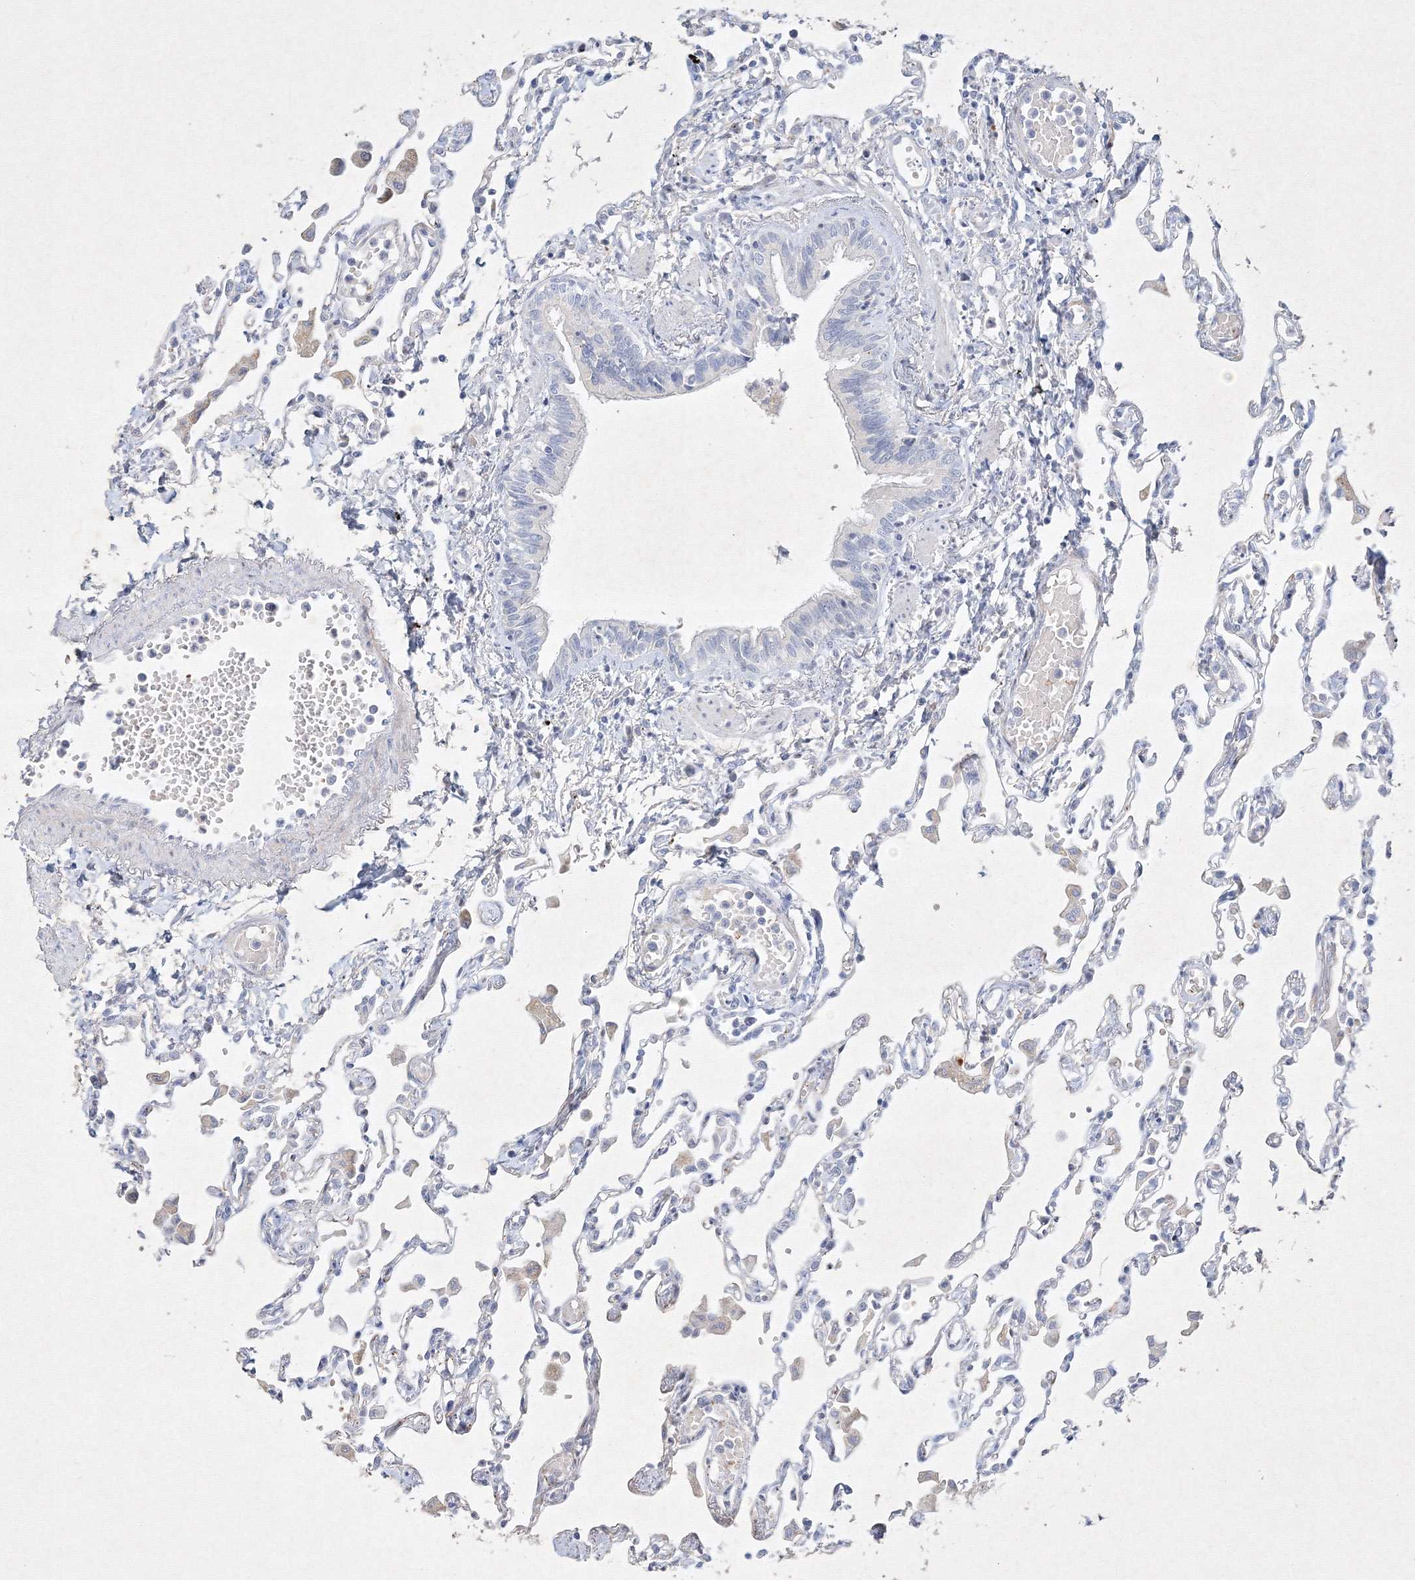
{"staining": {"intensity": "negative", "quantity": "none", "location": "none"}, "tissue": "lung", "cell_type": "Alveolar cells", "image_type": "normal", "snomed": [{"axis": "morphology", "description": "Normal tissue, NOS"}, {"axis": "topography", "description": "Bronchus"}, {"axis": "topography", "description": "Lung"}], "caption": "This is an IHC photomicrograph of normal lung. There is no positivity in alveolar cells.", "gene": "CXXC4", "patient": {"sex": "female", "age": 49}}